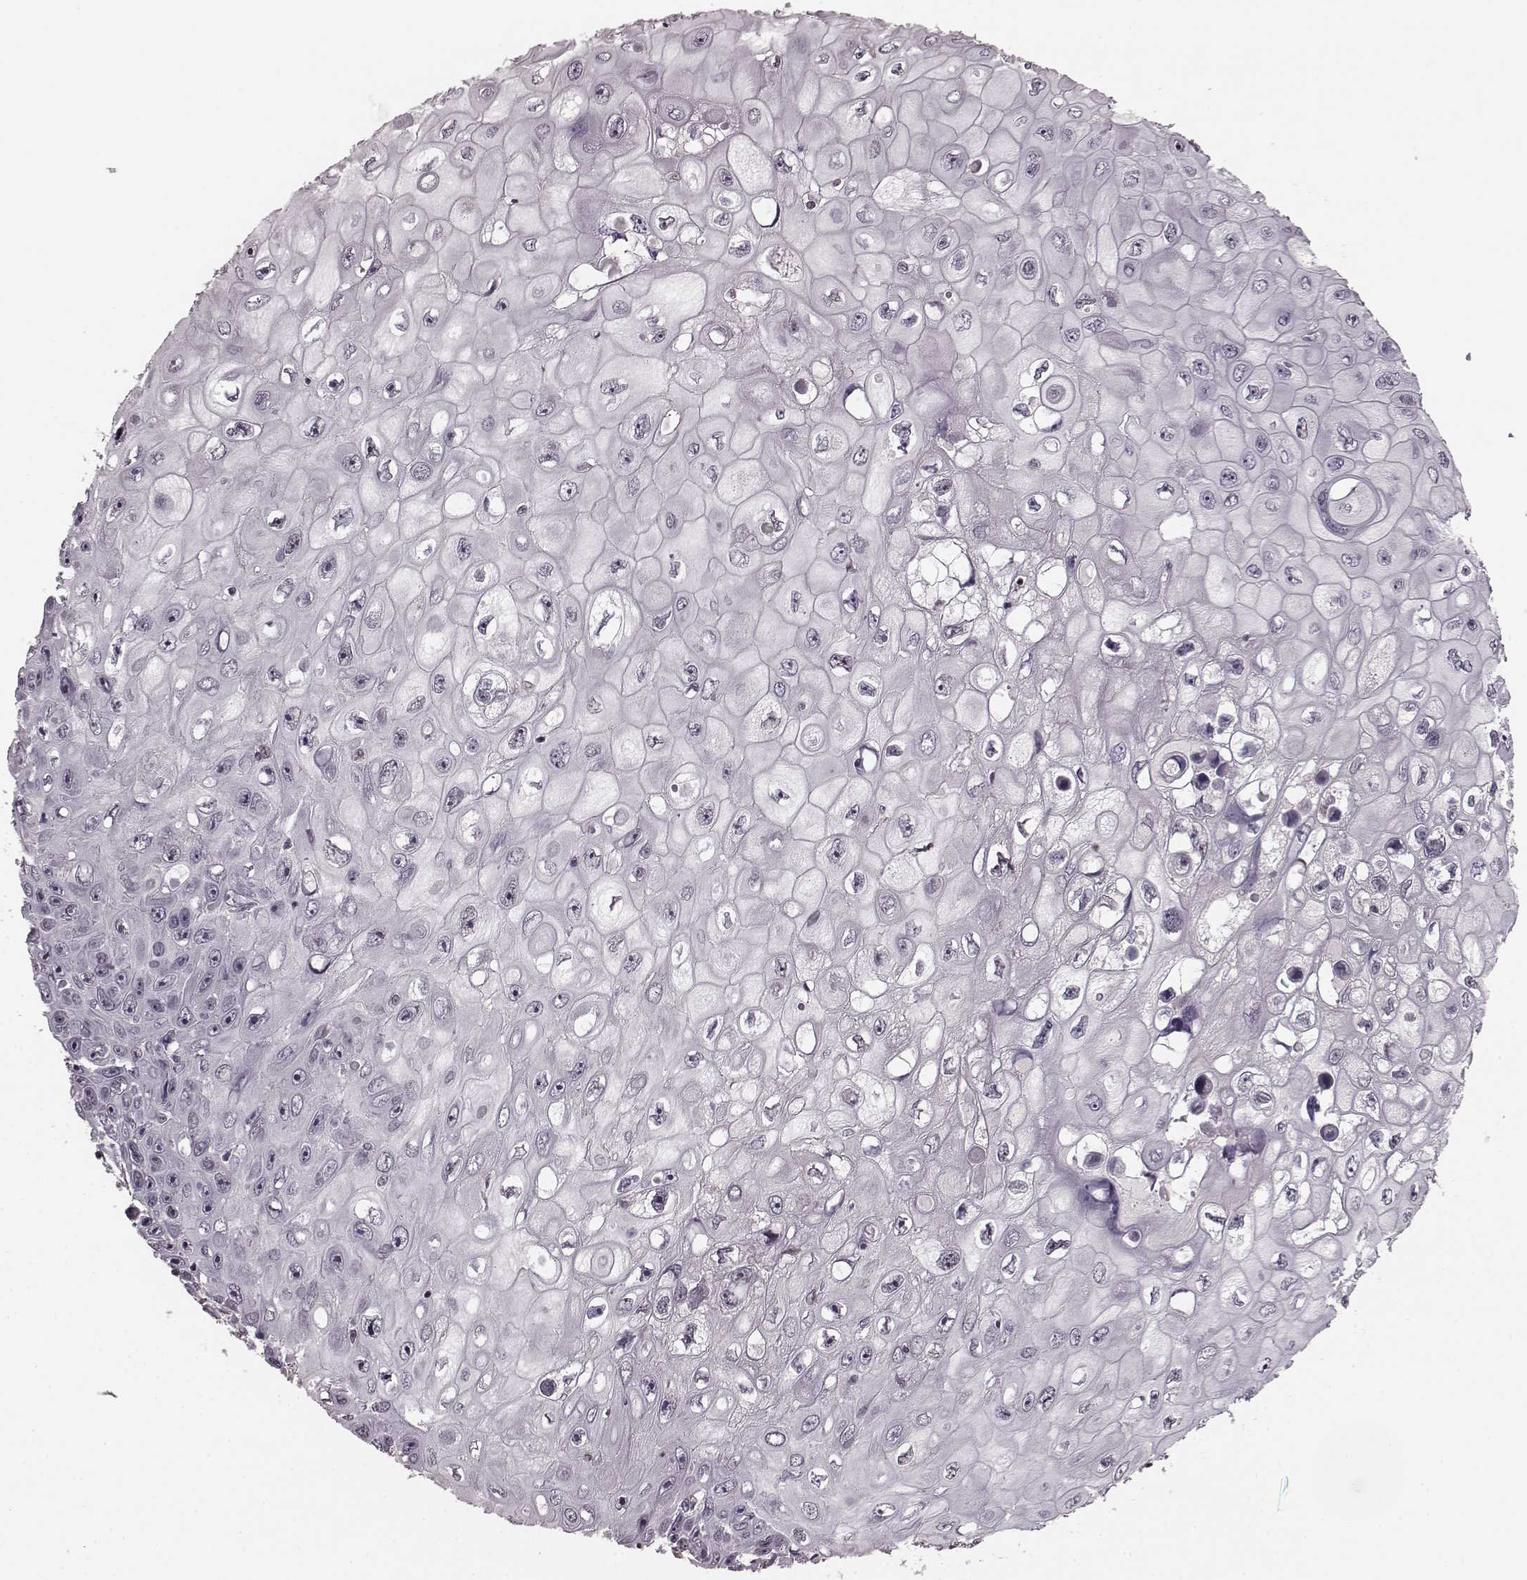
{"staining": {"intensity": "negative", "quantity": "none", "location": "none"}, "tissue": "skin cancer", "cell_type": "Tumor cells", "image_type": "cancer", "snomed": [{"axis": "morphology", "description": "Squamous cell carcinoma, NOS"}, {"axis": "topography", "description": "Skin"}], "caption": "High magnification brightfield microscopy of skin cancer (squamous cell carcinoma) stained with DAB (3,3'-diaminobenzidine) (brown) and counterstained with hematoxylin (blue): tumor cells show no significant positivity.", "gene": "PLCB4", "patient": {"sex": "male", "age": 82}}